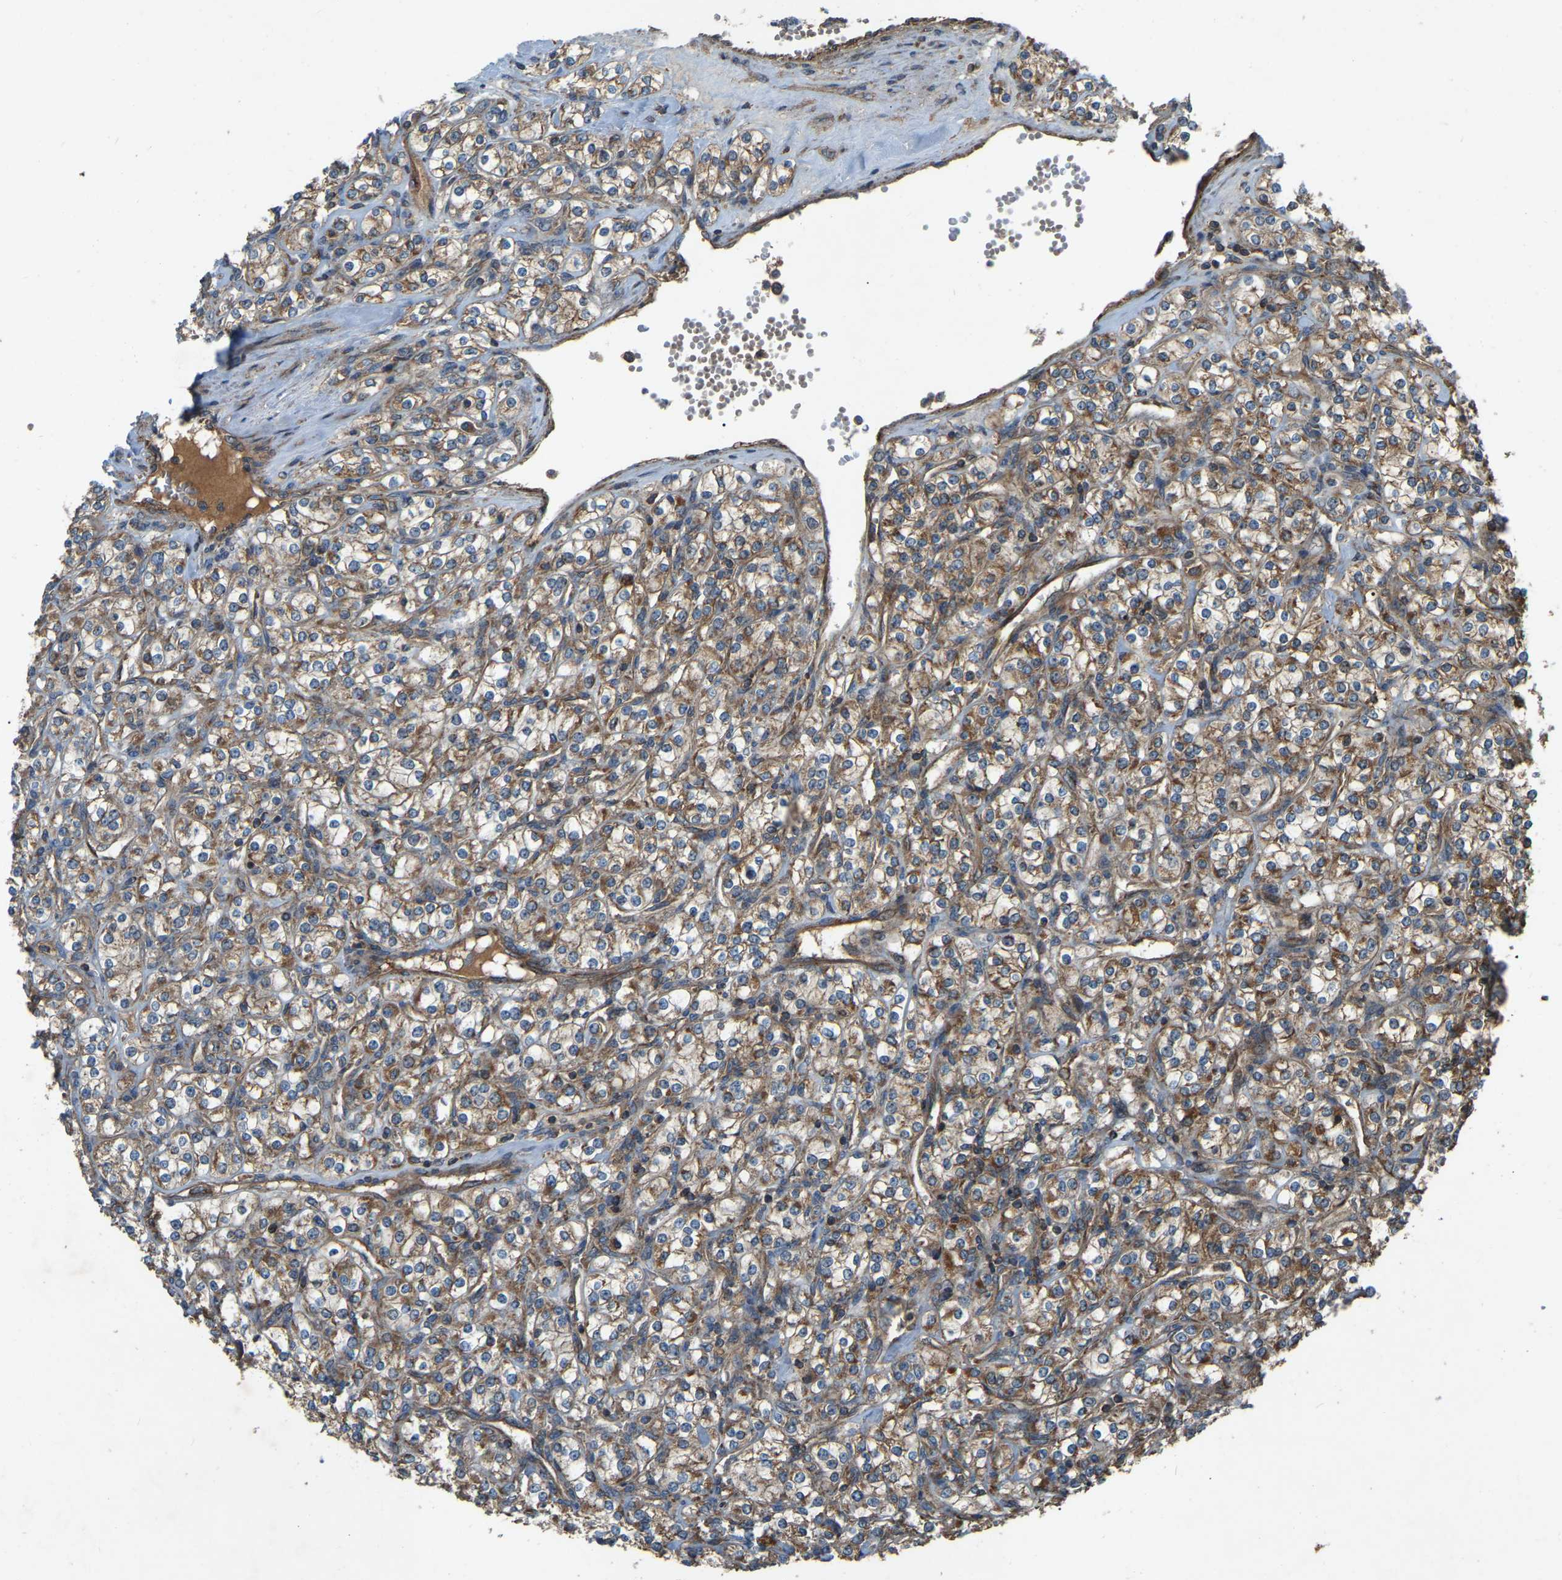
{"staining": {"intensity": "moderate", "quantity": "25%-75%", "location": "cytoplasmic/membranous"}, "tissue": "renal cancer", "cell_type": "Tumor cells", "image_type": "cancer", "snomed": [{"axis": "morphology", "description": "Adenocarcinoma, NOS"}, {"axis": "topography", "description": "Kidney"}], "caption": "IHC (DAB (3,3'-diaminobenzidine)) staining of human renal adenocarcinoma displays moderate cytoplasmic/membranous protein staining in approximately 25%-75% of tumor cells.", "gene": "SAMD9L", "patient": {"sex": "male", "age": 77}}